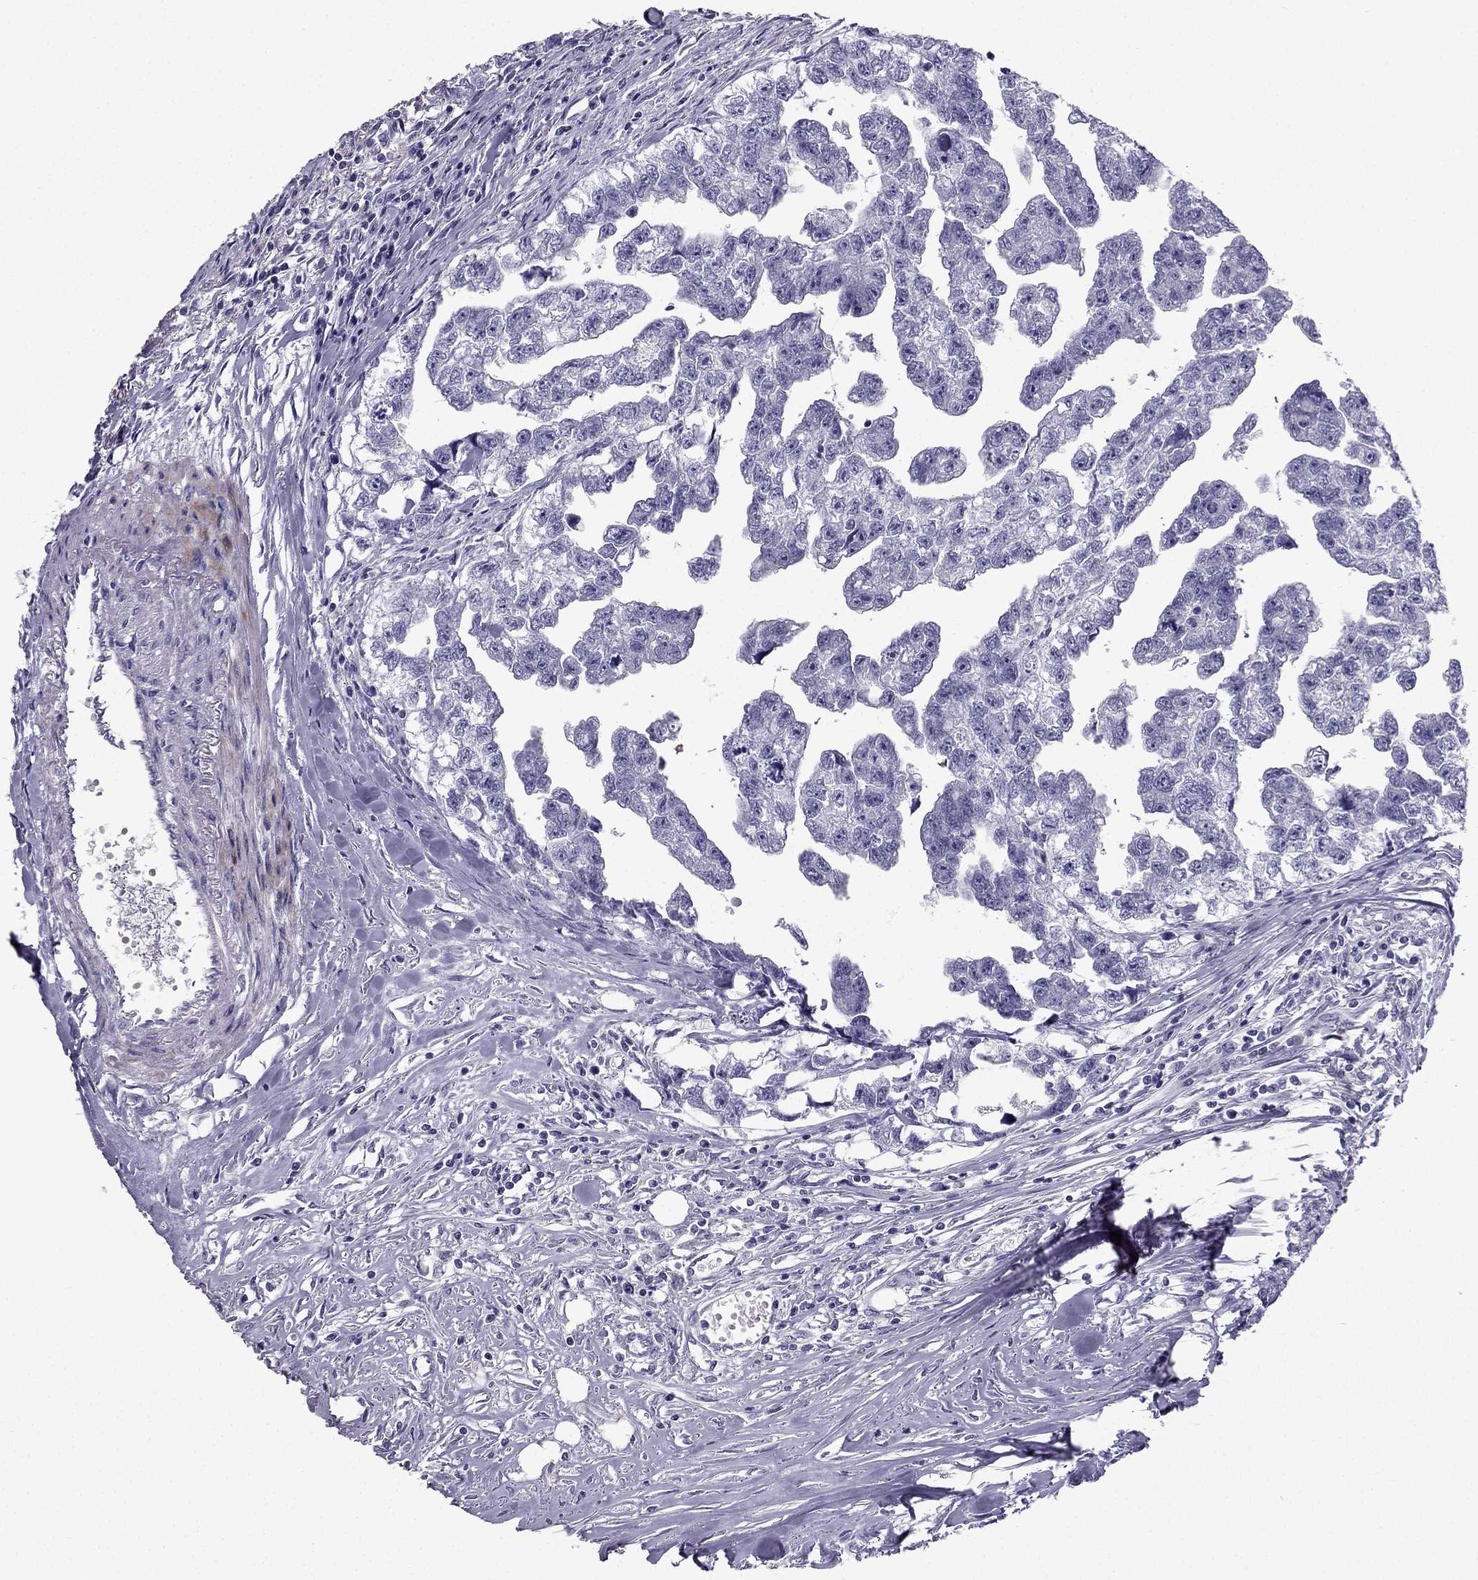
{"staining": {"intensity": "negative", "quantity": "none", "location": "none"}, "tissue": "testis cancer", "cell_type": "Tumor cells", "image_type": "cancer", "snomed": [{"axis": "morphology", "description": "Carcinoma, Embryonal, NOS"}, {"axis": "morphology", "description": "Teratoma, malignant, NOS"}, {"axis": "topography", "description": "Testis"}], "caption": "Image shows no protein expression in tumor cells of testis malignant teratoma tissue.", "gene": "LMTK3", "patient": {"sex": "male", "age": 44}}